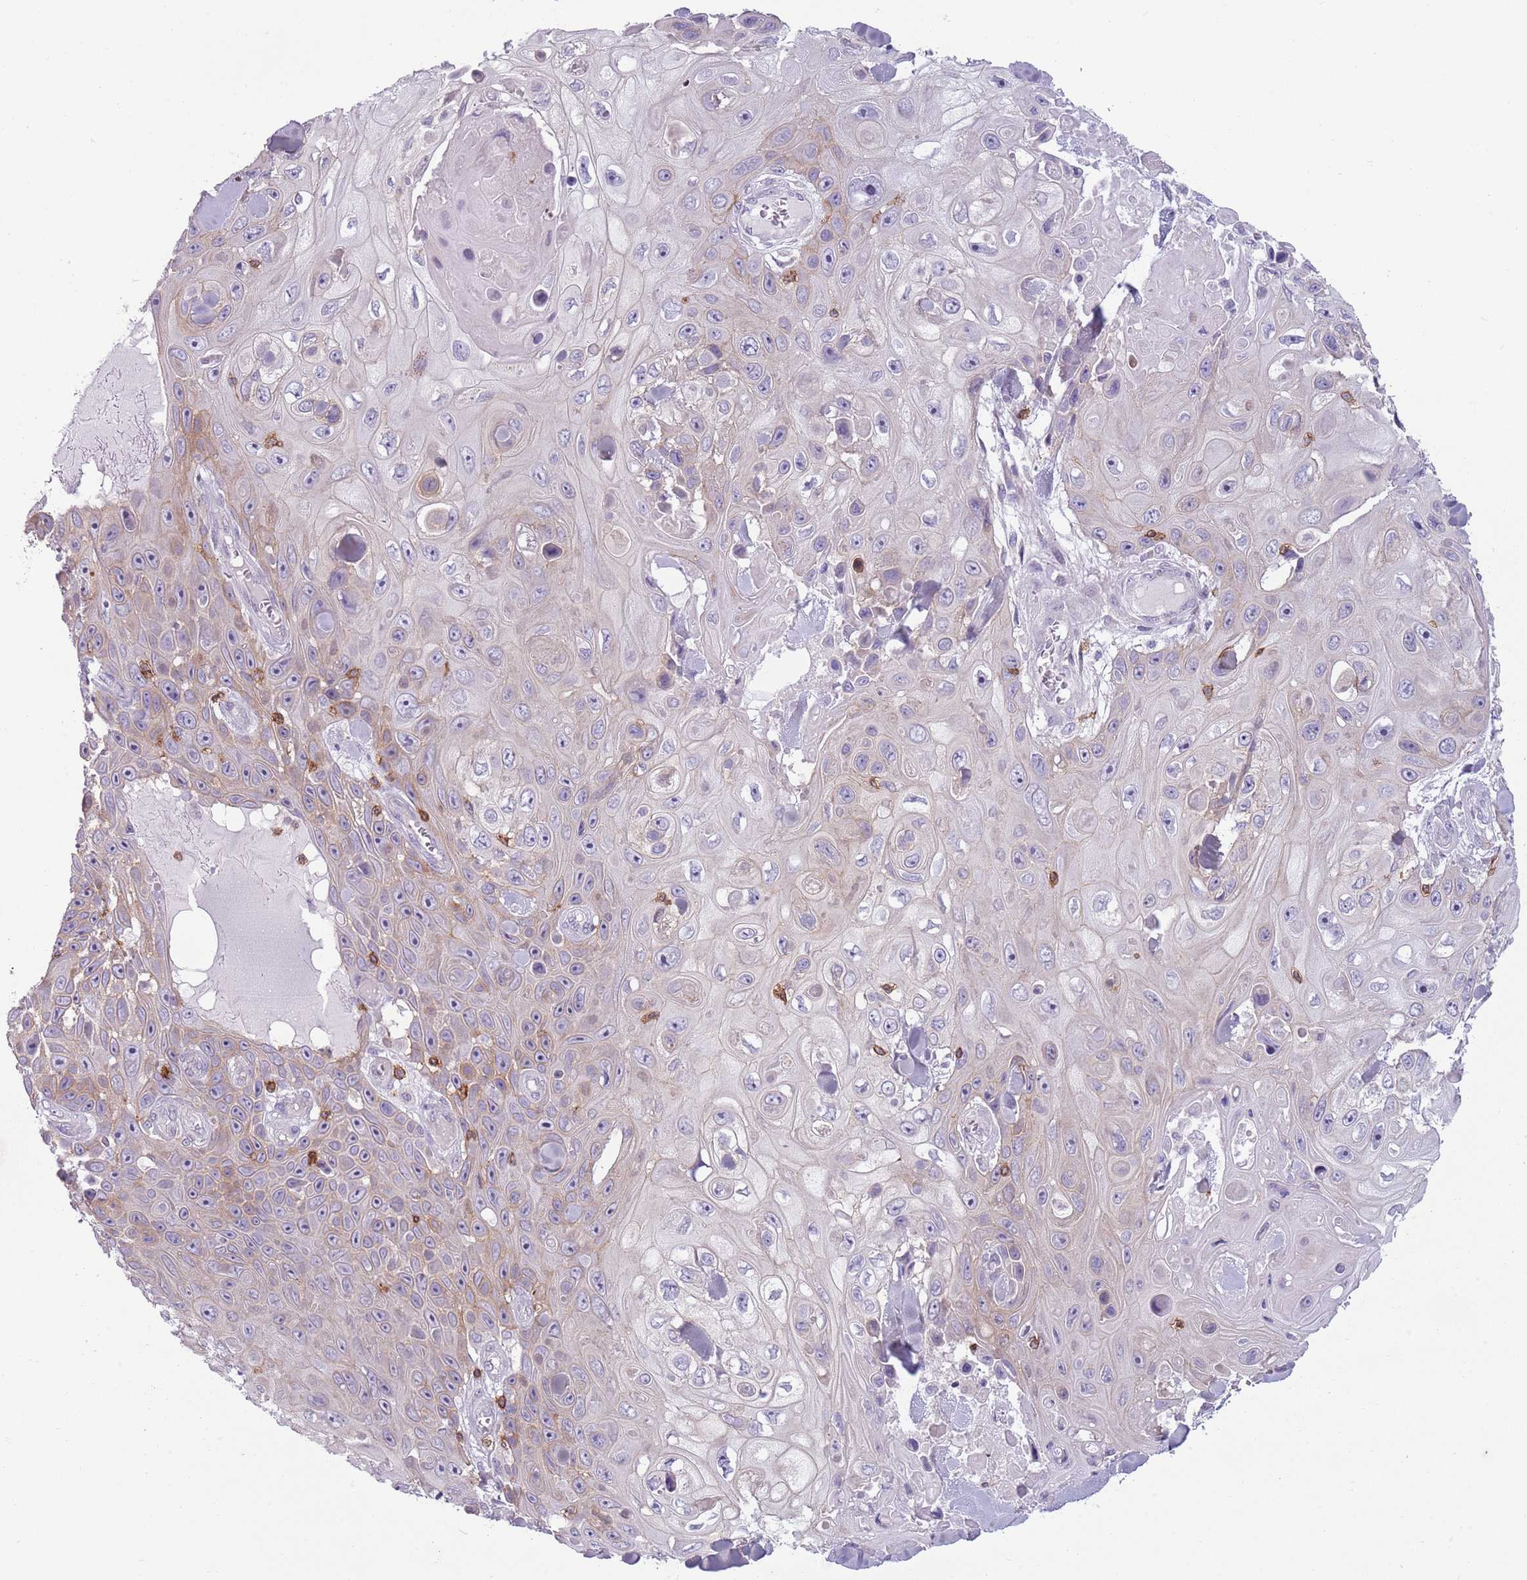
{"staining": {"intensity": "weak", "quantity": "<25%", "location": "cytoplasmic/membranous"}, "tissue": "skin cancer", "cell_type": "Tumor cells", "image_type": "cancer", "snomed": [{"axis": "morphology", "description": "Squamous cell carcinoma, NOS"}, {"axis": "topography", "description": "Skin"}], "caption": "Skin cancer (squamous cell carcinoma) stained for a protein using immunohistochemistry shows no positivity tumor cells.", "gene": "ZNF583", "patient": {"sex": "male", "age": 82}}